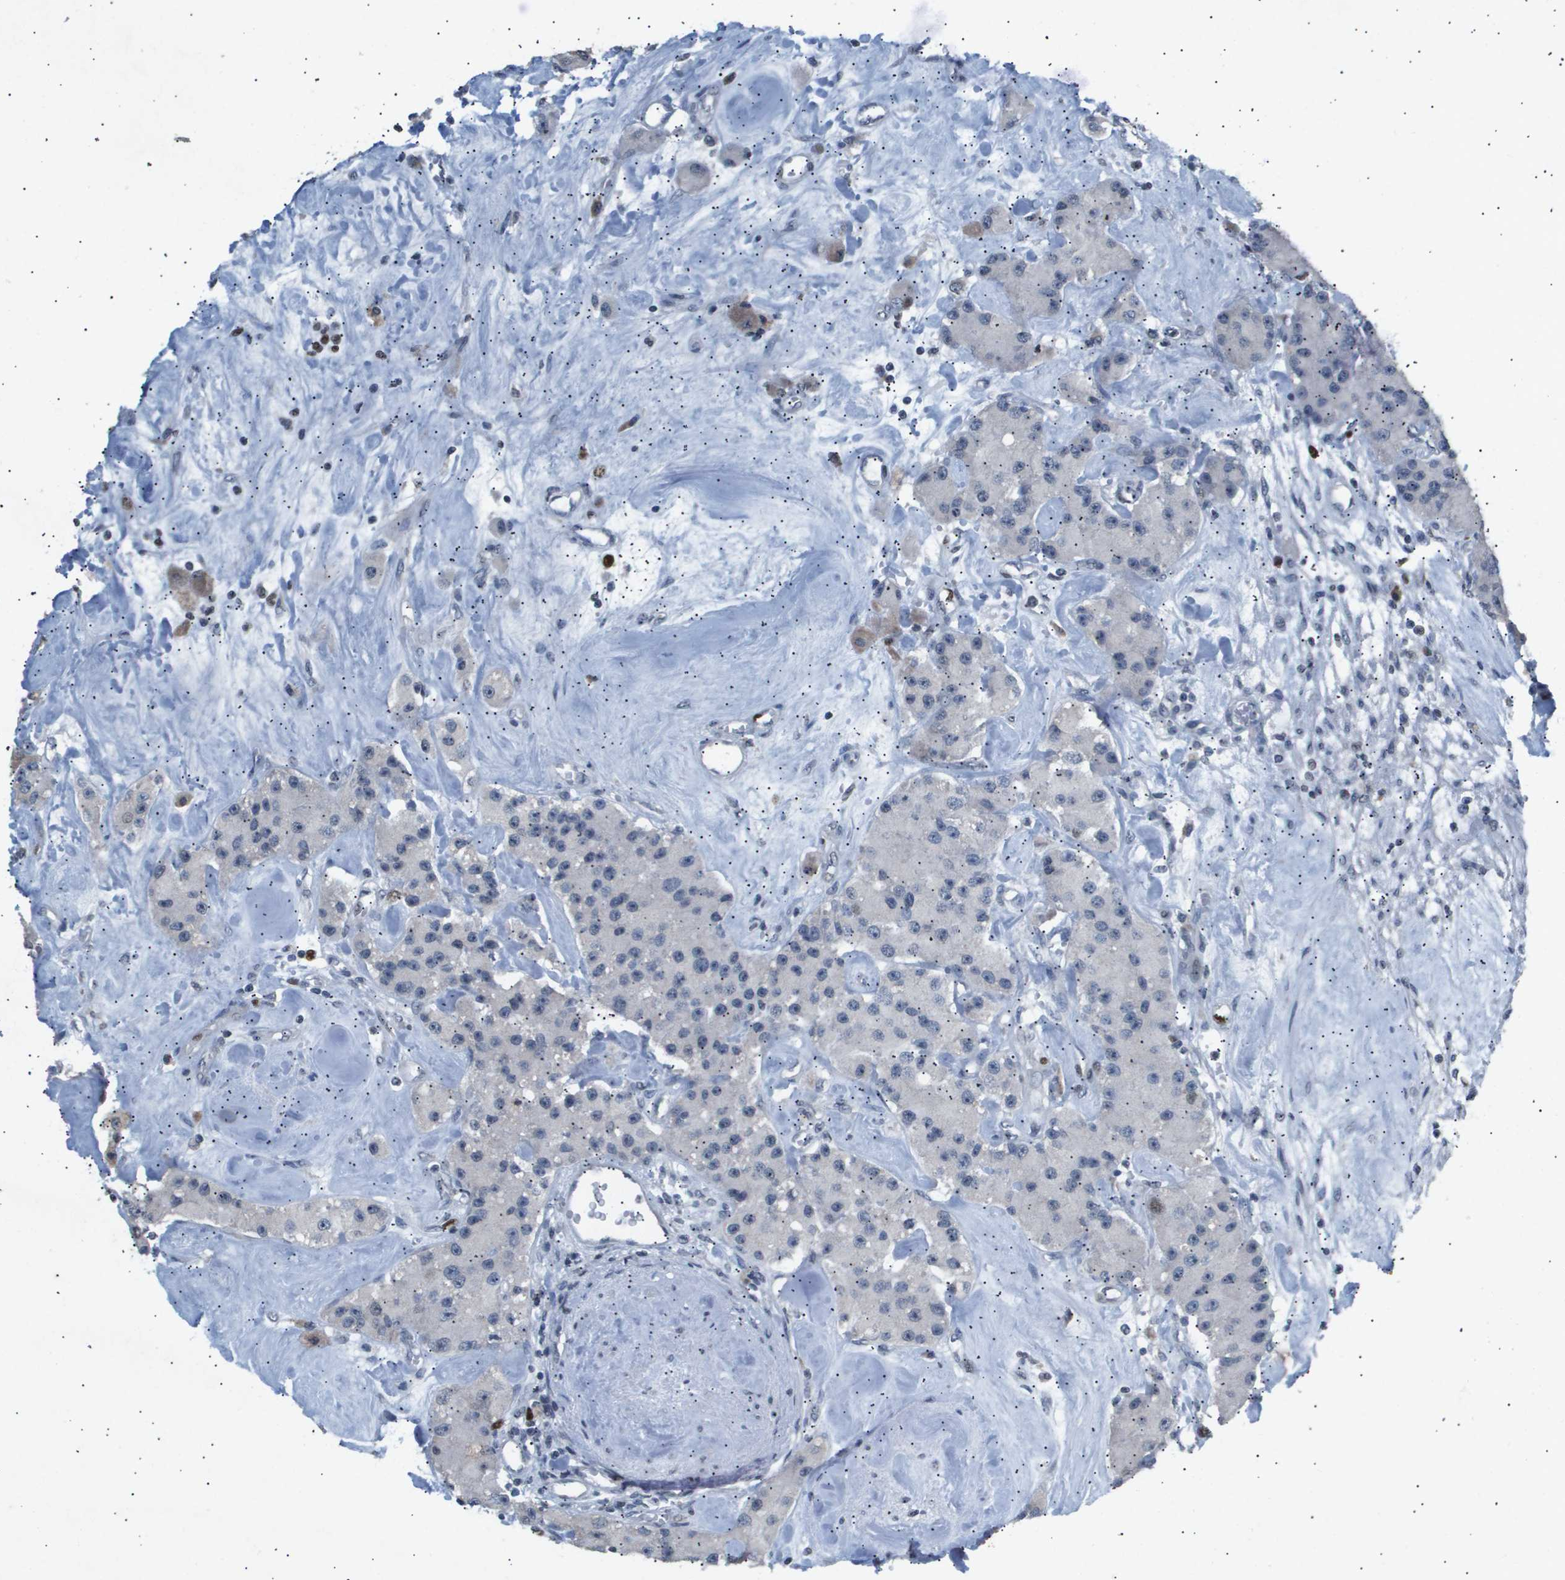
{"staining": {"intensity": "negative", "quantity": "none", "location": "none"}, "tissue": "carcinoid", "cell_type": "Tumor cells", "image_type": "cancer", "snomed": [{"axis": "morphology", "description": "Carcinoid, malignant, NOS"}, {"axis": "topography", "description": "Pancreas"}], "caption": "IHC image of carcinoid (malignant) stained for a protein (brown), which reveals no expression in tumor cells. (Immunohistochemistry, brightfield microscopy, high magnification).", "gene": "ANAPC2", "patient": {"sex": "male", "age": 41}}